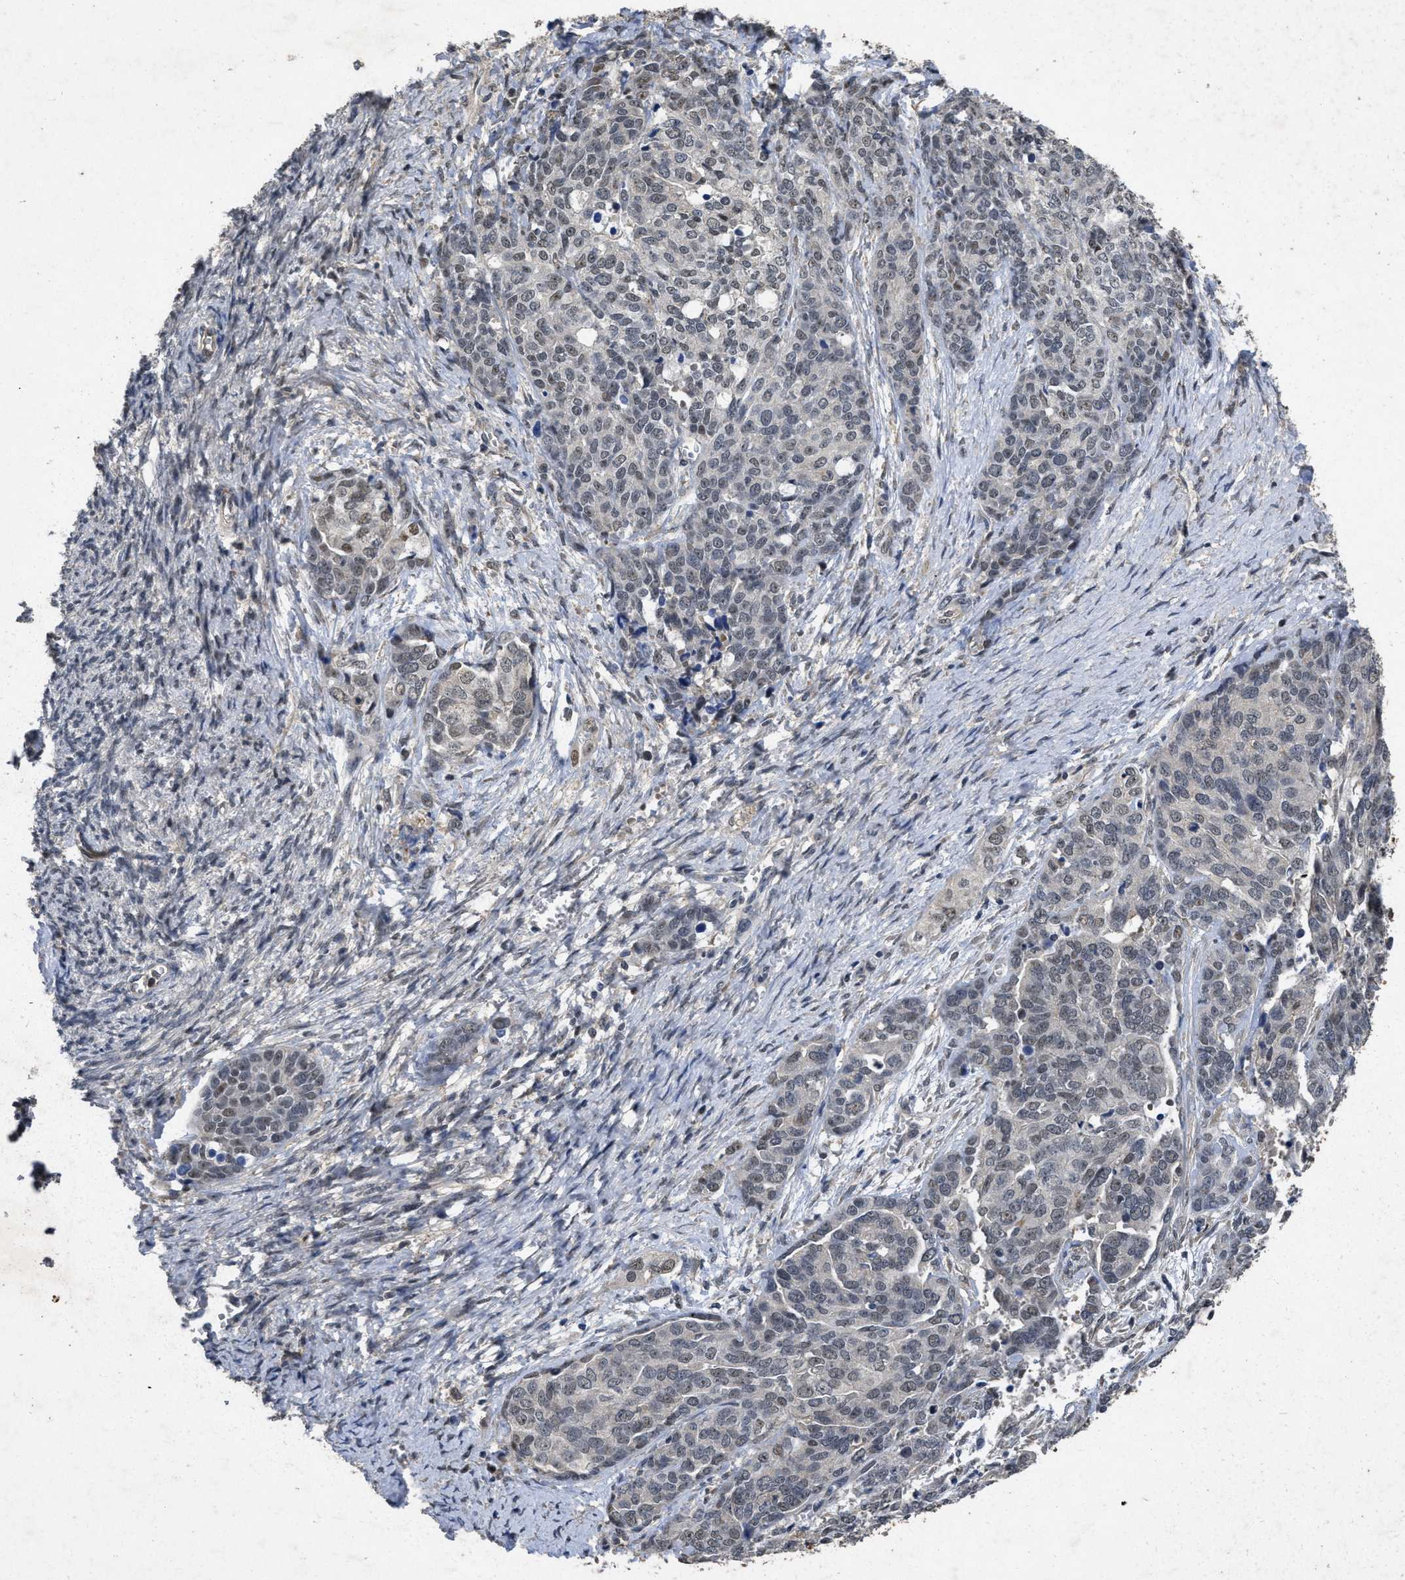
{"staining": {"intensity": "weak", "quantity": "25%-75%", "location": "nuclear"}, "tissue": "ovarian cancer", "cell_type": "Tumor cells", "image_type": "cancer", "snomed": [{"axis": "morphology", "description": "Cystadenocarcinoma, serous, NOS"}, {"axis": "topography", "description": "Ovary"}], "caption": "Immunohistochemical staining of human ovarian cancer displays low levels of weak nuclear protein staining in approximately 25%-75% of tumor cells.", "gene": "PAPOLG", "patient": {"sex": "female", "age": 44}}